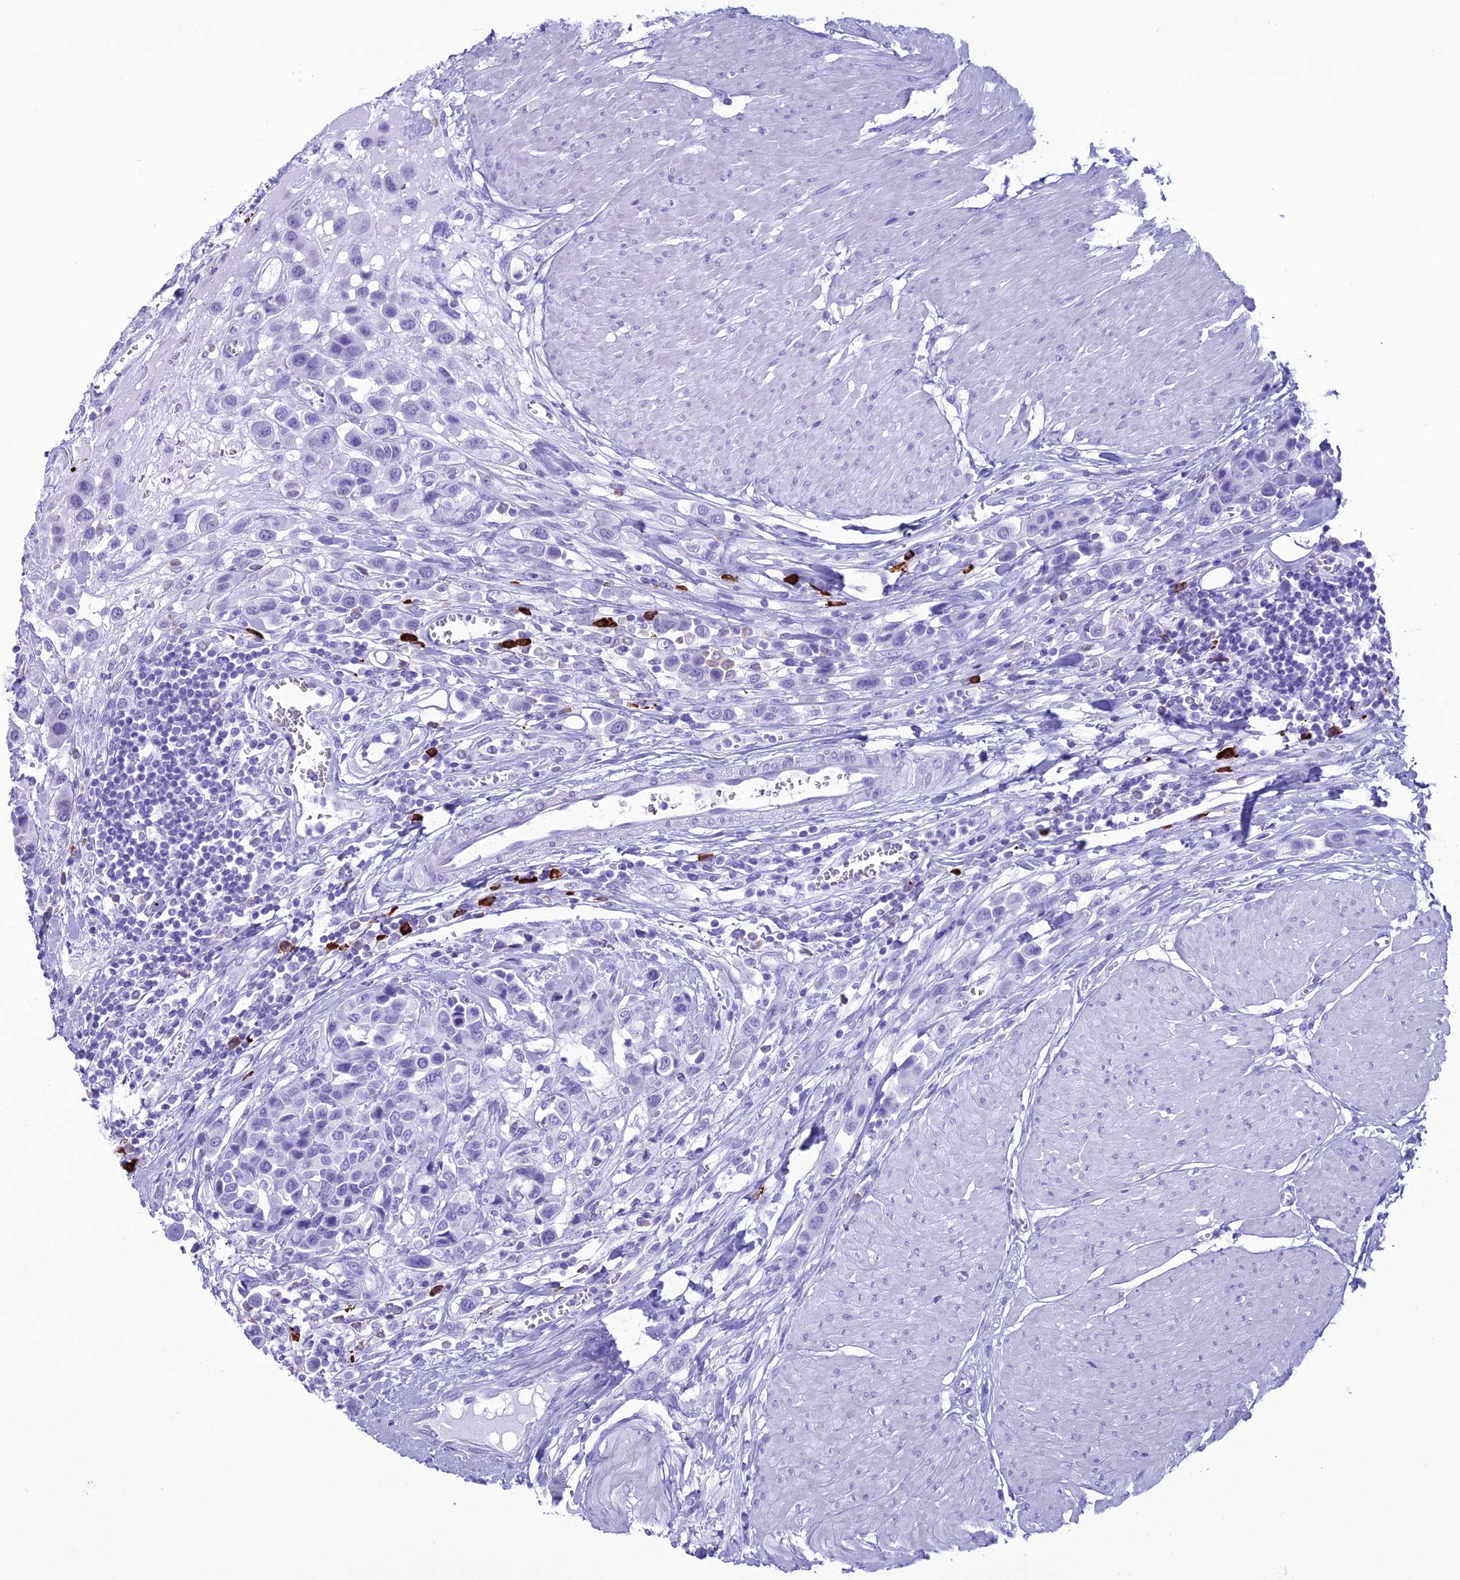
{"staining": {"intensity": "negative", "quantity": "none", "location": "none"}, "tissue": "urothelial cancer", "cell_type": "Tumor cells", "image_type": "cancer", "snomed": [{"axis": "morphology", "description": "Urothelial carcinoma, High grade"}, {"axis": "topography", "description": "Urinary bladder"}], "caption": "An image of human urothelial cancer is negative for staining in tumor cells.", "gene": "MZB1", "patient": {"sex": "male", "age": 50}}